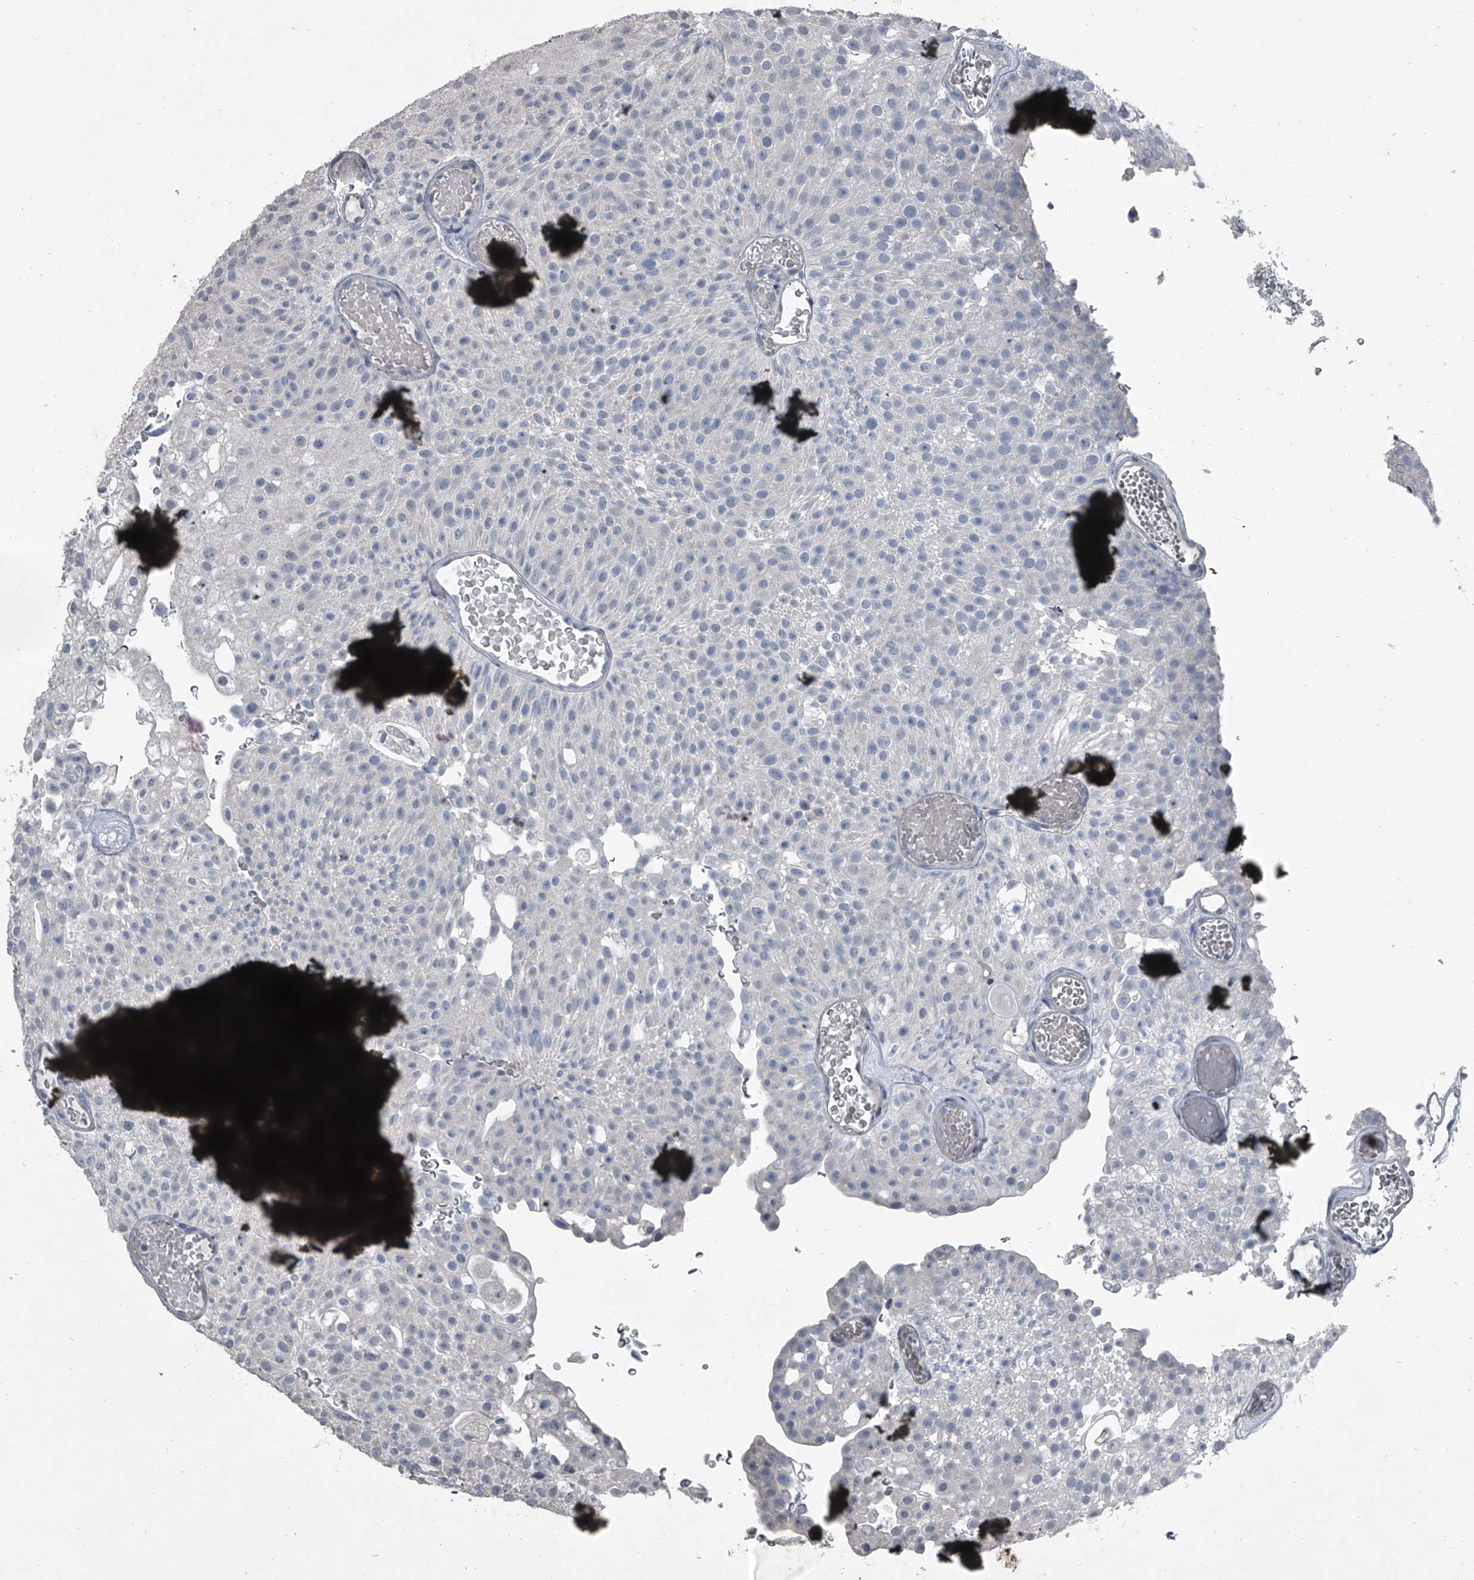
{"staining": {"intensity": "negative", "quantity": "none", "location": "none"}, "tissue": "urothelial cancer", "cell_type": "Tumor cells", "image_type": "cancer", "snomed": [{"axis": "morphology", "description": "Urothelial carcinoma, Low grade"}, {"axis": "topography", "description": "Urinary bladder"}], "caption": "A micrograph of human low-grade urothelial carcinoma is negative for staining in tumor cells. The staining was performed using DAB (3,3'-diaminobenzidine) to visualize the protein expression in brown, while the nuclei were stained in blue with hematoxylin (Magnification: 20x).", "gene": "HEPHL1", "patient": {"sex": "male", "age": 78}}